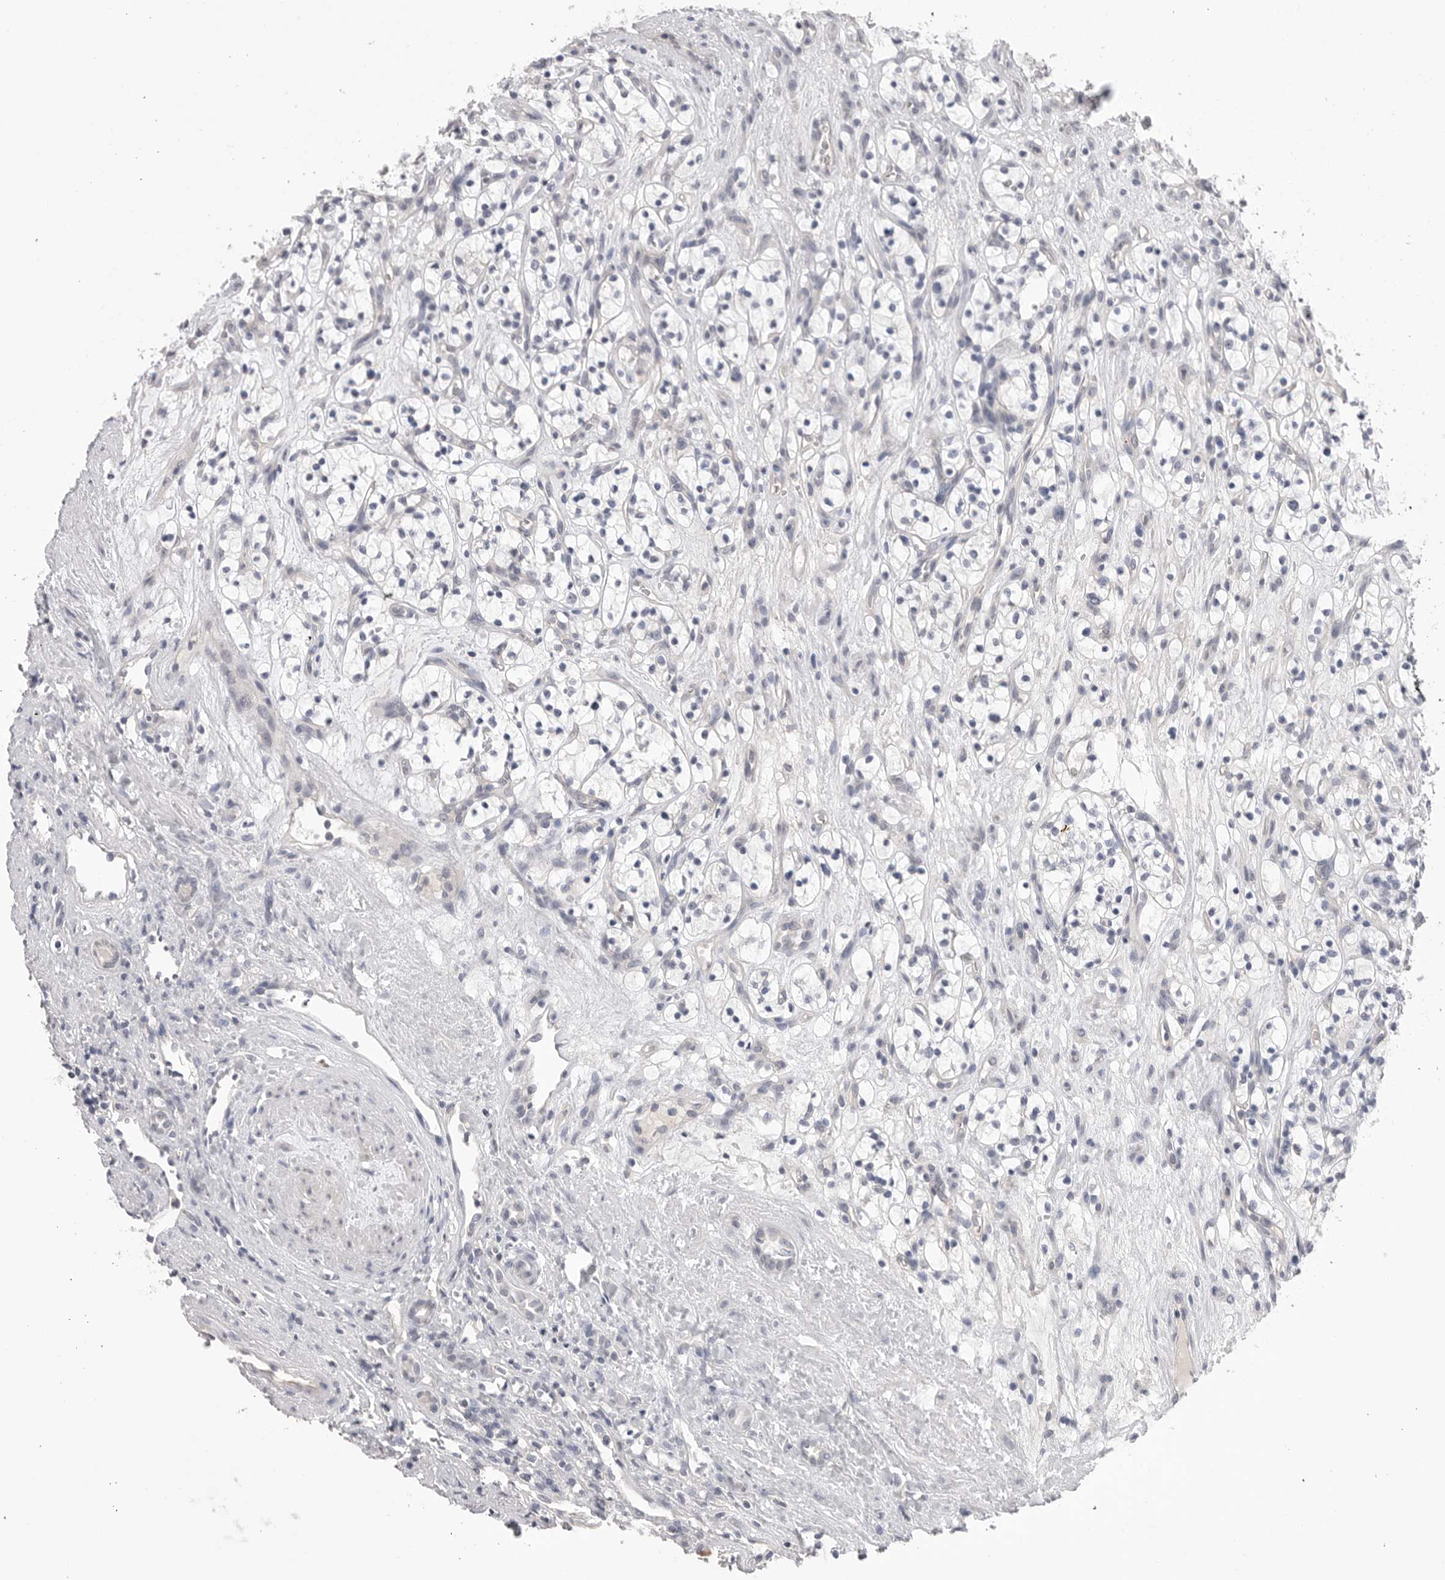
{"staining": {"intensity": "negative", "quantity": "none", "location": "none"}, "tissue": "renal cancer", "cell_type": "Tumor cells", "image_type": "cancer", "snomed": [{"axis": "morphology", "description": "Adenocarcinoma, NOS"}, {"axis": "topography", "description": "Kidney"}], "caption": "This is a histopathology image of immunohistochemistry (IHC) staining of renal cancer (adenocarcinoma), which shows no staining in tumor cells.", "gene": "DLGAP3", "patient": {"sex": "female", "age": 57}}